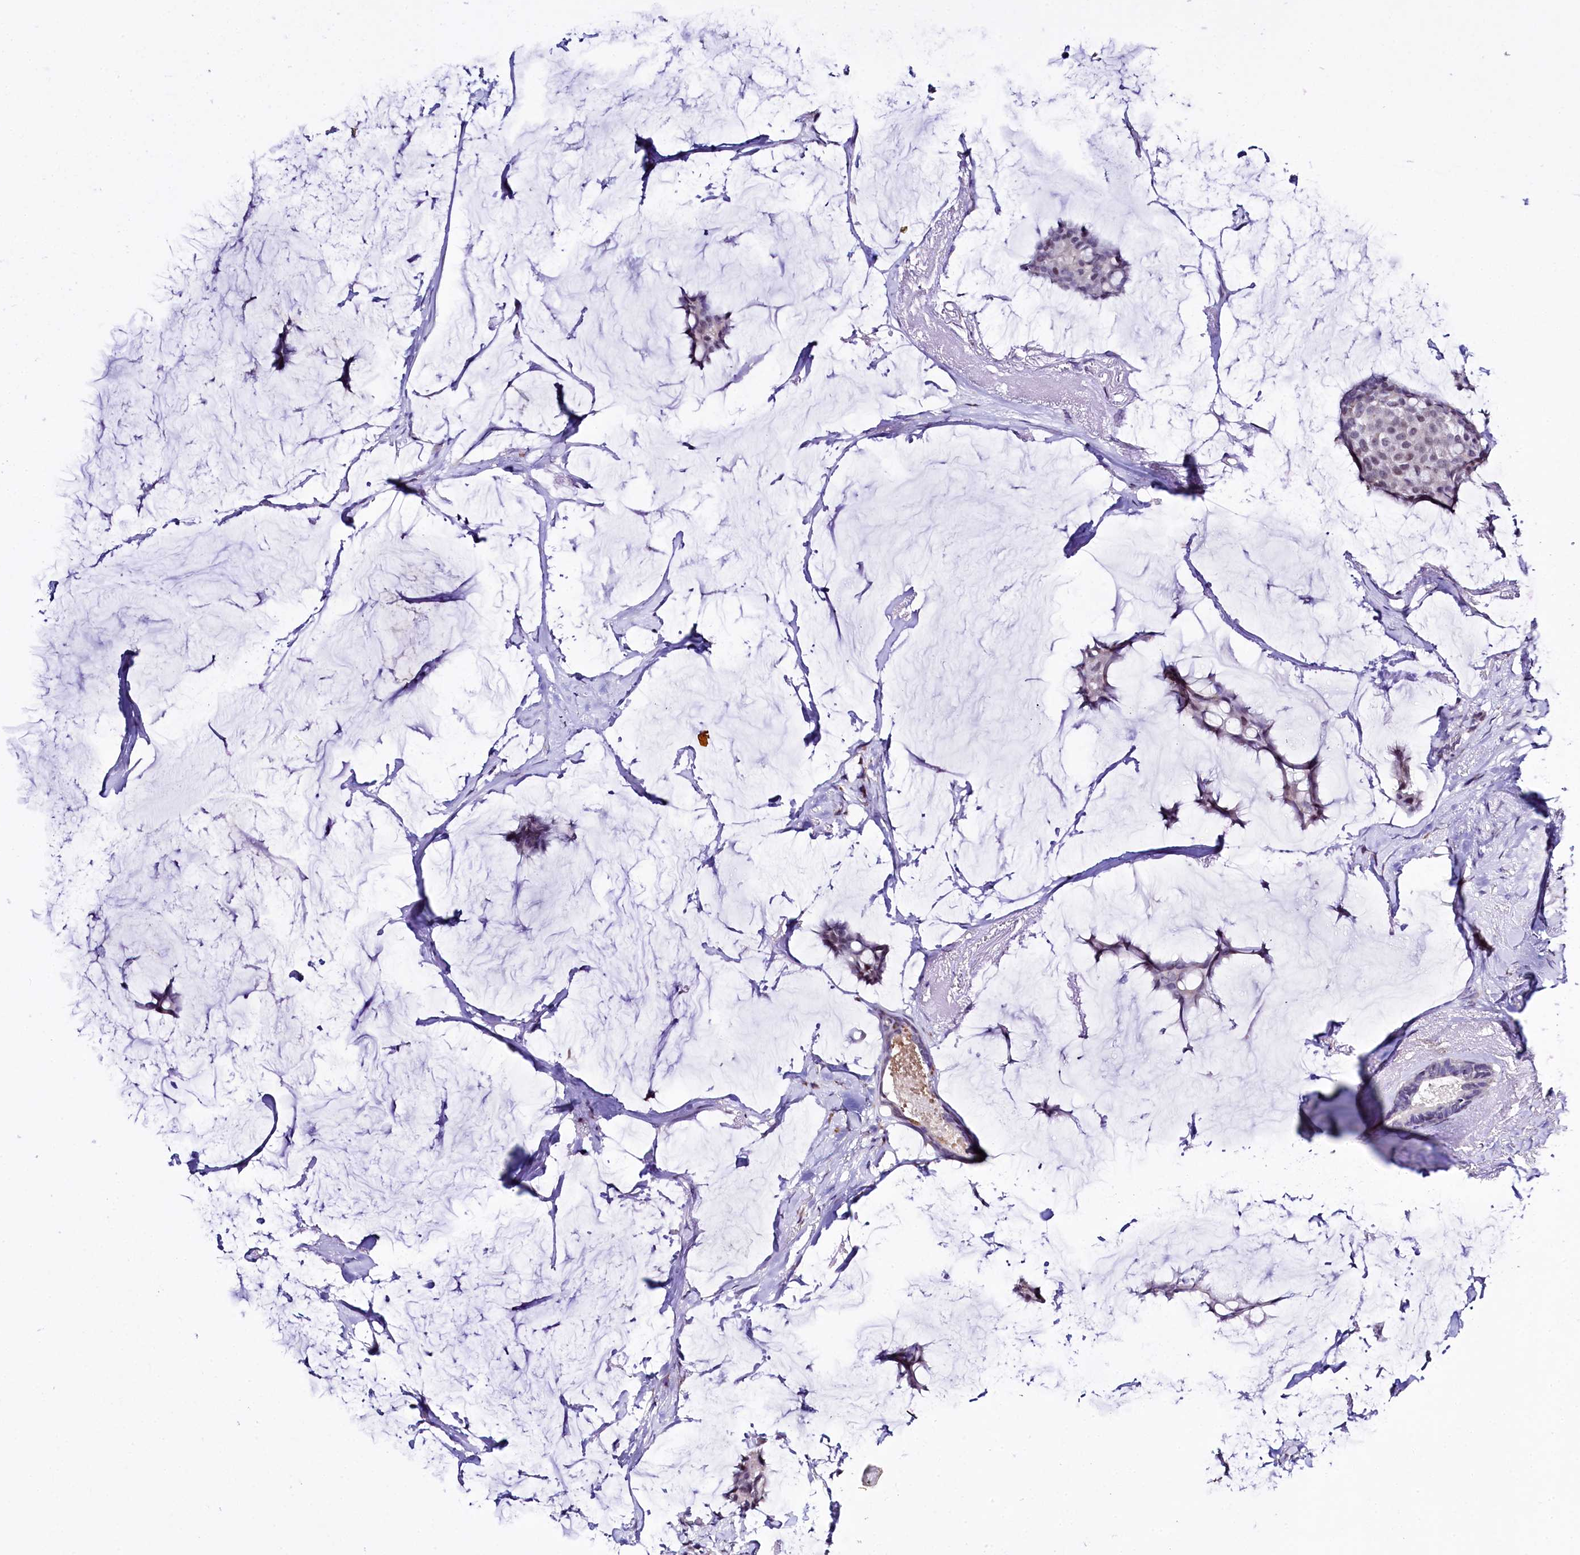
{"staining": {"intensity": "weak", "quantity": "25%-75%", "location": "nuclear"}, "tissue": "breast cancer", "cell_type": "Tumor cells", "image_type": "cancer", "snomed": [{"axis": "morphology", "description": "Duct carcinoma"}, {"axis": "topography", "description": "Breast"}], "caption": "This photomicrograph shows breast infiltrating ductal carcinoma stained with immunohistochemistry (IHC) to label a protein in brown. The nuclear of tumor cells show weak positivity for the protein. Nuclei are counter-stained blue.", "gene": "SPATS2", "patient": {"sex": "female", "age": 93}}